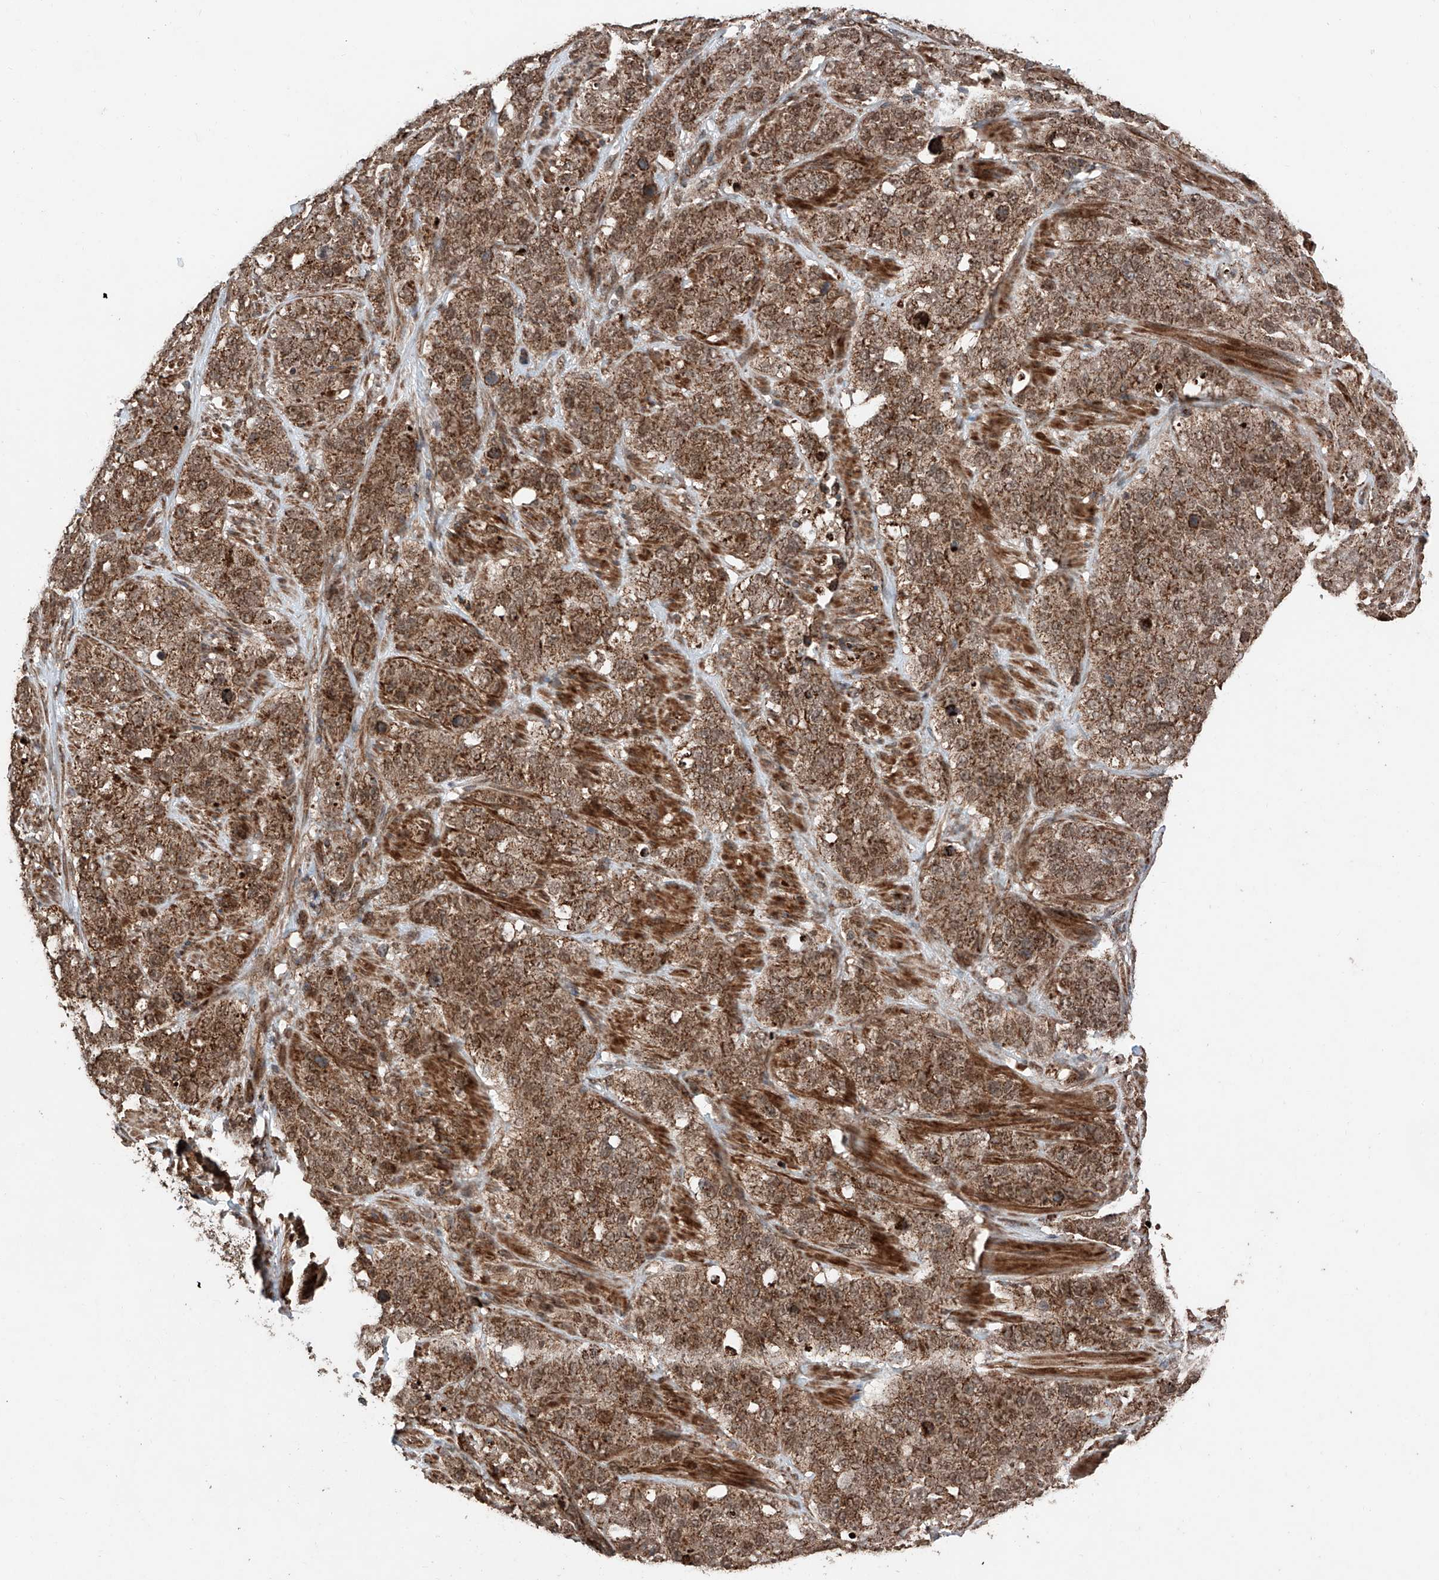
{"staining": {"intensity": "moderate", "quantity": ">75%", "location": "cytoplasmic/membranous"}, "tissue": "stomach cancer", "cell_type": "Tumor cells", "image_type": "cancer", "snomed": [{"axis": "morphology", "description": "Adenocarcinoma, NOS"}, {"axis": "topography", "description": "Stomach"}], "caption": "About >75% of tumor cells in human stomach cancer display moderate cytoplasmic/membranous protein expression as visualized by brown immunohistochemical staining.", "gene": "ZSCAN29", "patient": {"sex": "male", "age": 48}}